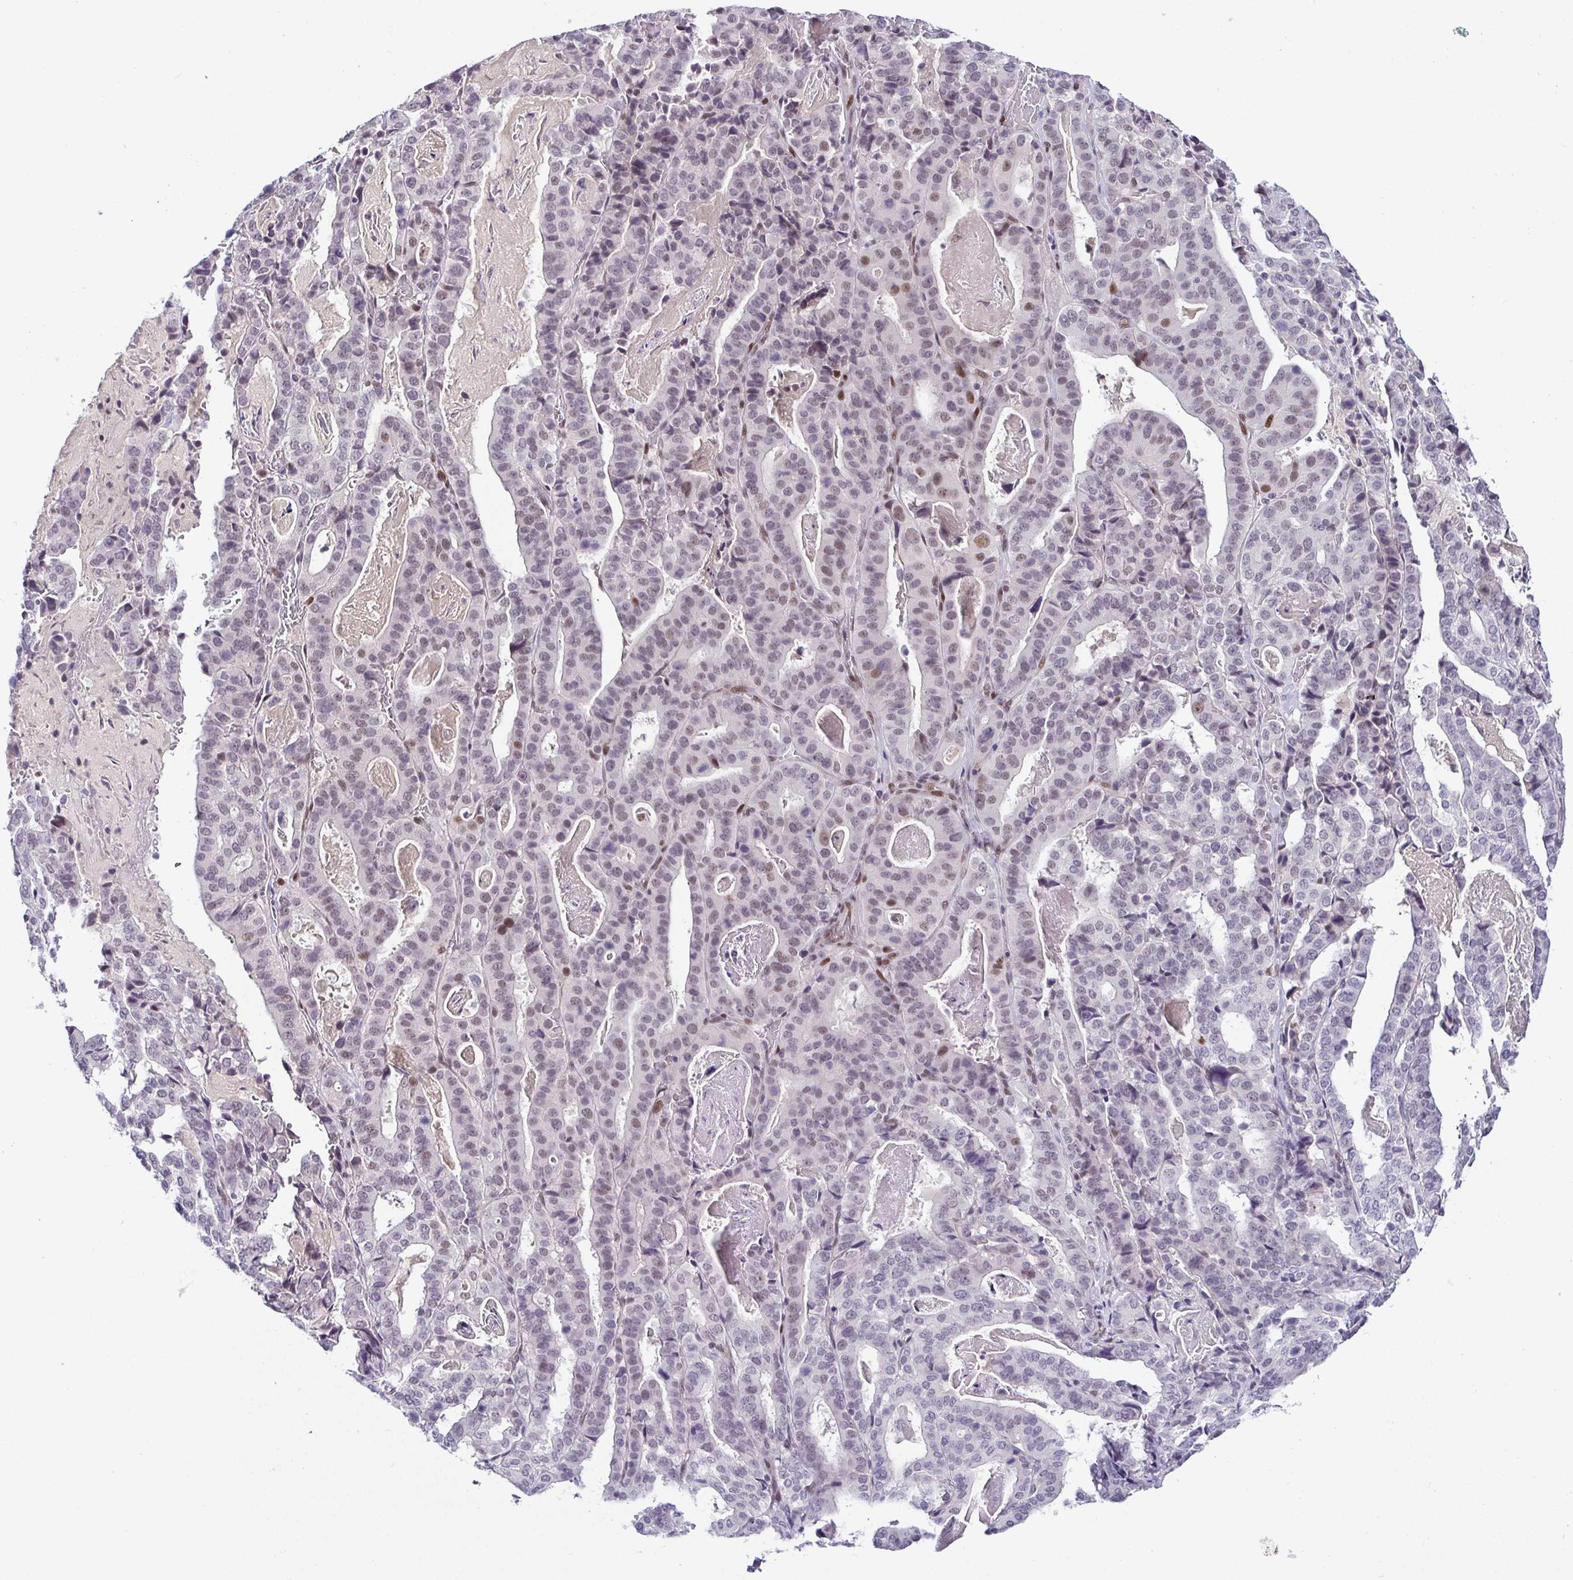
{"staining": {"intensity": "weak", "quantity": "25%-75%", "location": "nuclear"}, "tissue": "stomach cancer", "cell_type": "Tumor cells", "image_type": "cancer", "snomed": [{"axis": "morphology", "description": "Adenocarcinoma, NOS"}, {"axis": "topography", "description": "Stomach"}], "caption": "Stomach adenocarcinoma stained for a protein (brown) demonstrates weak nuclear positive staining in about 25%-75% of tumor cells.", "gene": "NUP188", "patient": {"sex": "male", "age": 48}}